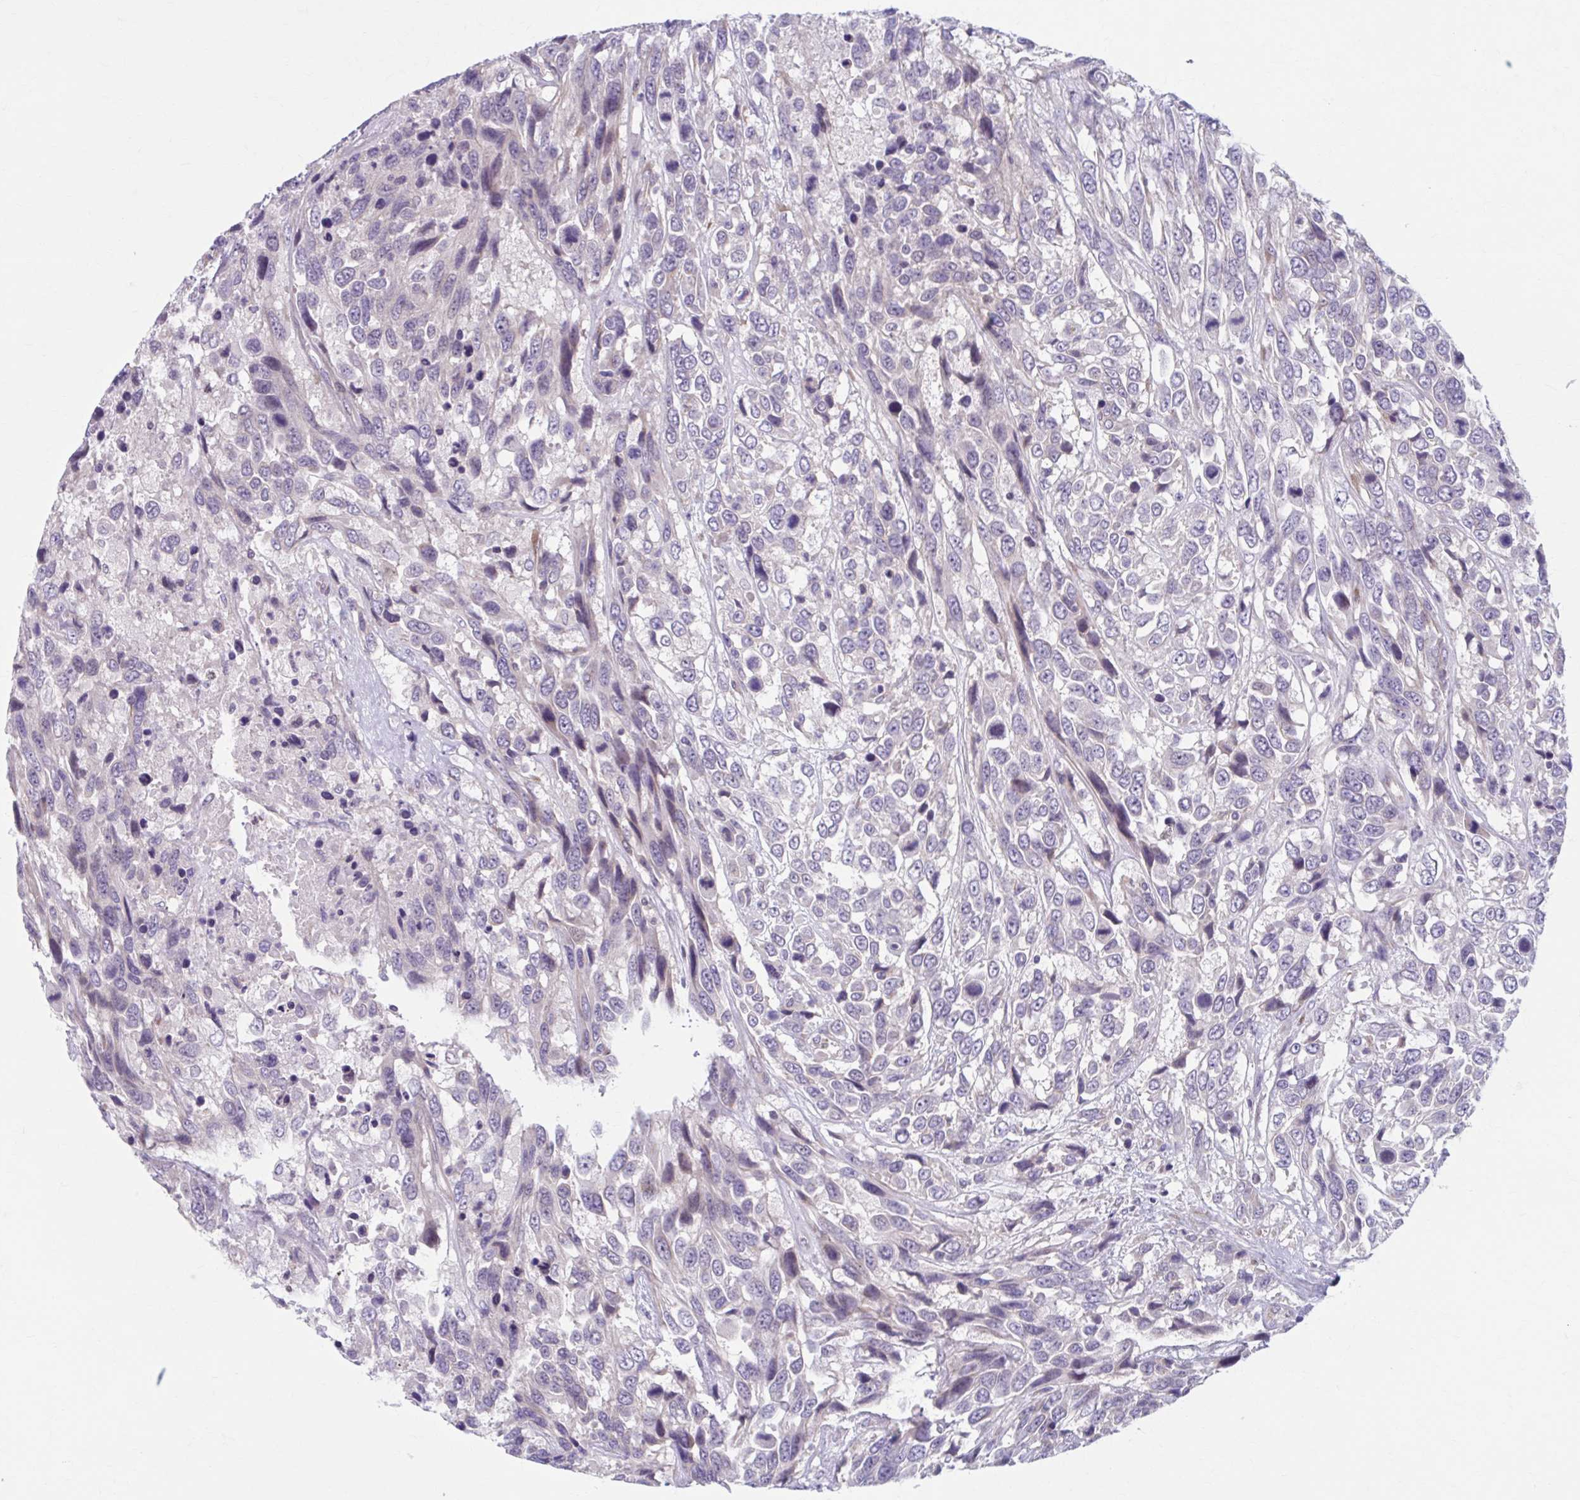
{"staining": {"intensity": "weak", "quantity": "<25%", "location": "cytoplasmic/membranous,nuclear"}, "tissue": "urothelial cancer", "cell_type": "Tumor cells", "image_type": "cancer", "snomed": [{"axis": "morphology", "description": "Urothelial carcinoma, High grade"}, {"axis": "topography", "description": "Urinary bladder"}], "caption": "DAB (3,3'-diaminobenzidine) immunohistochemical staining of urothelial carcinoma (high-grade) demonstrates no significant expression in tumor cells.", "gene": "CHST3", "patient": {"sex": "female", "age": 70}}